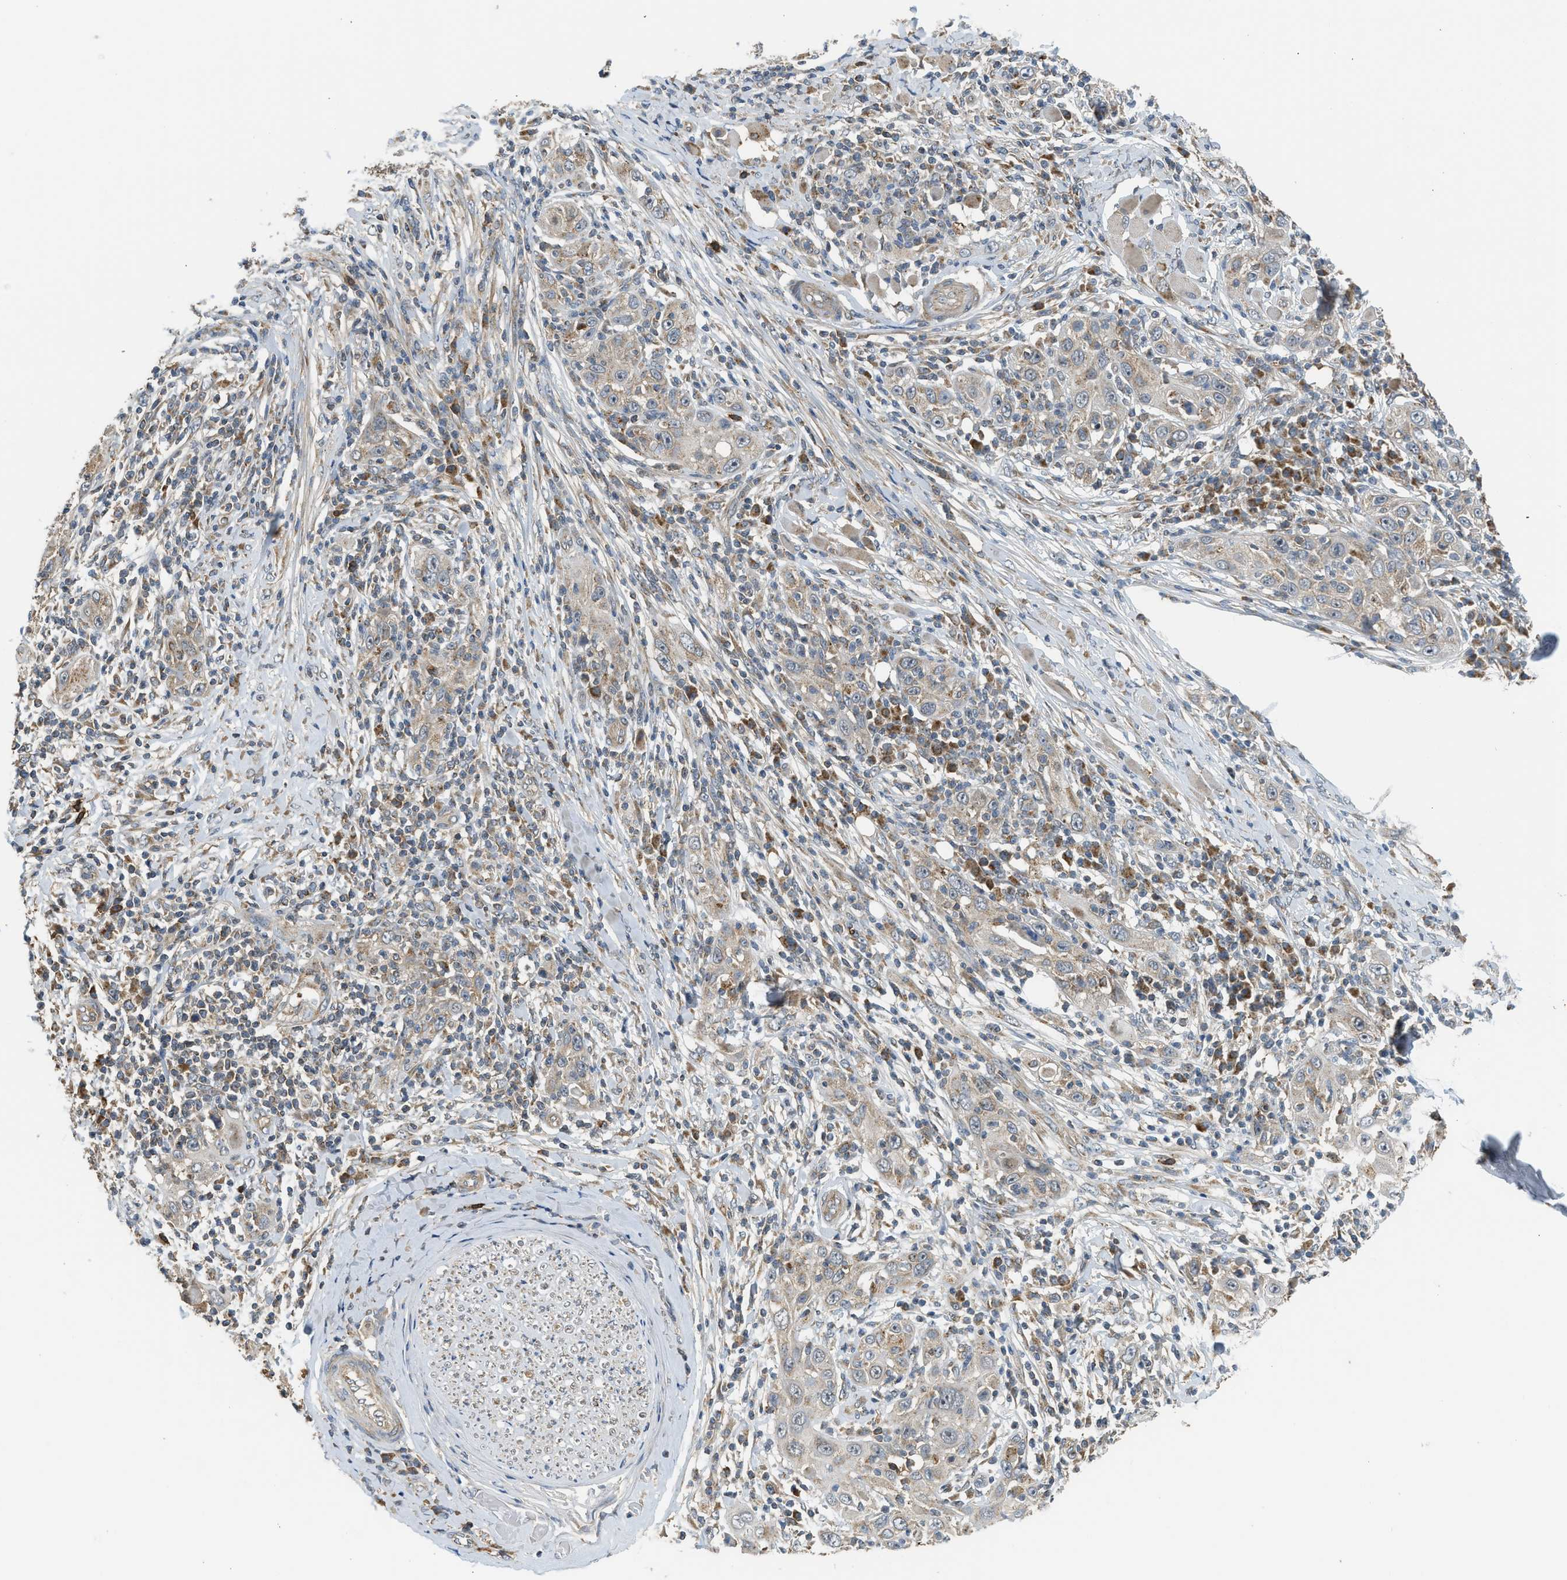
{"staining": {"intensity": "weak", "quantity": ">75%", "location": "cytoplasmic/membranous"}, "tissue": "skin cancer", "cell_type": "Tumor cells", "image_type": "cancer", "snomed": [{"axis": "morphology", "description": "Squamous cell carcinoma, NOS"}, {"axis": "topography", "description": "Skin"}], "caption": "Protein expression analysis of human skin cancer (squamous cell carcinoma) reveals weak cytoplasmic/membranous expression in about >75% of tumor cells.", "gene": "STARD3", "patient": {"sex": "female", "age": 88}}